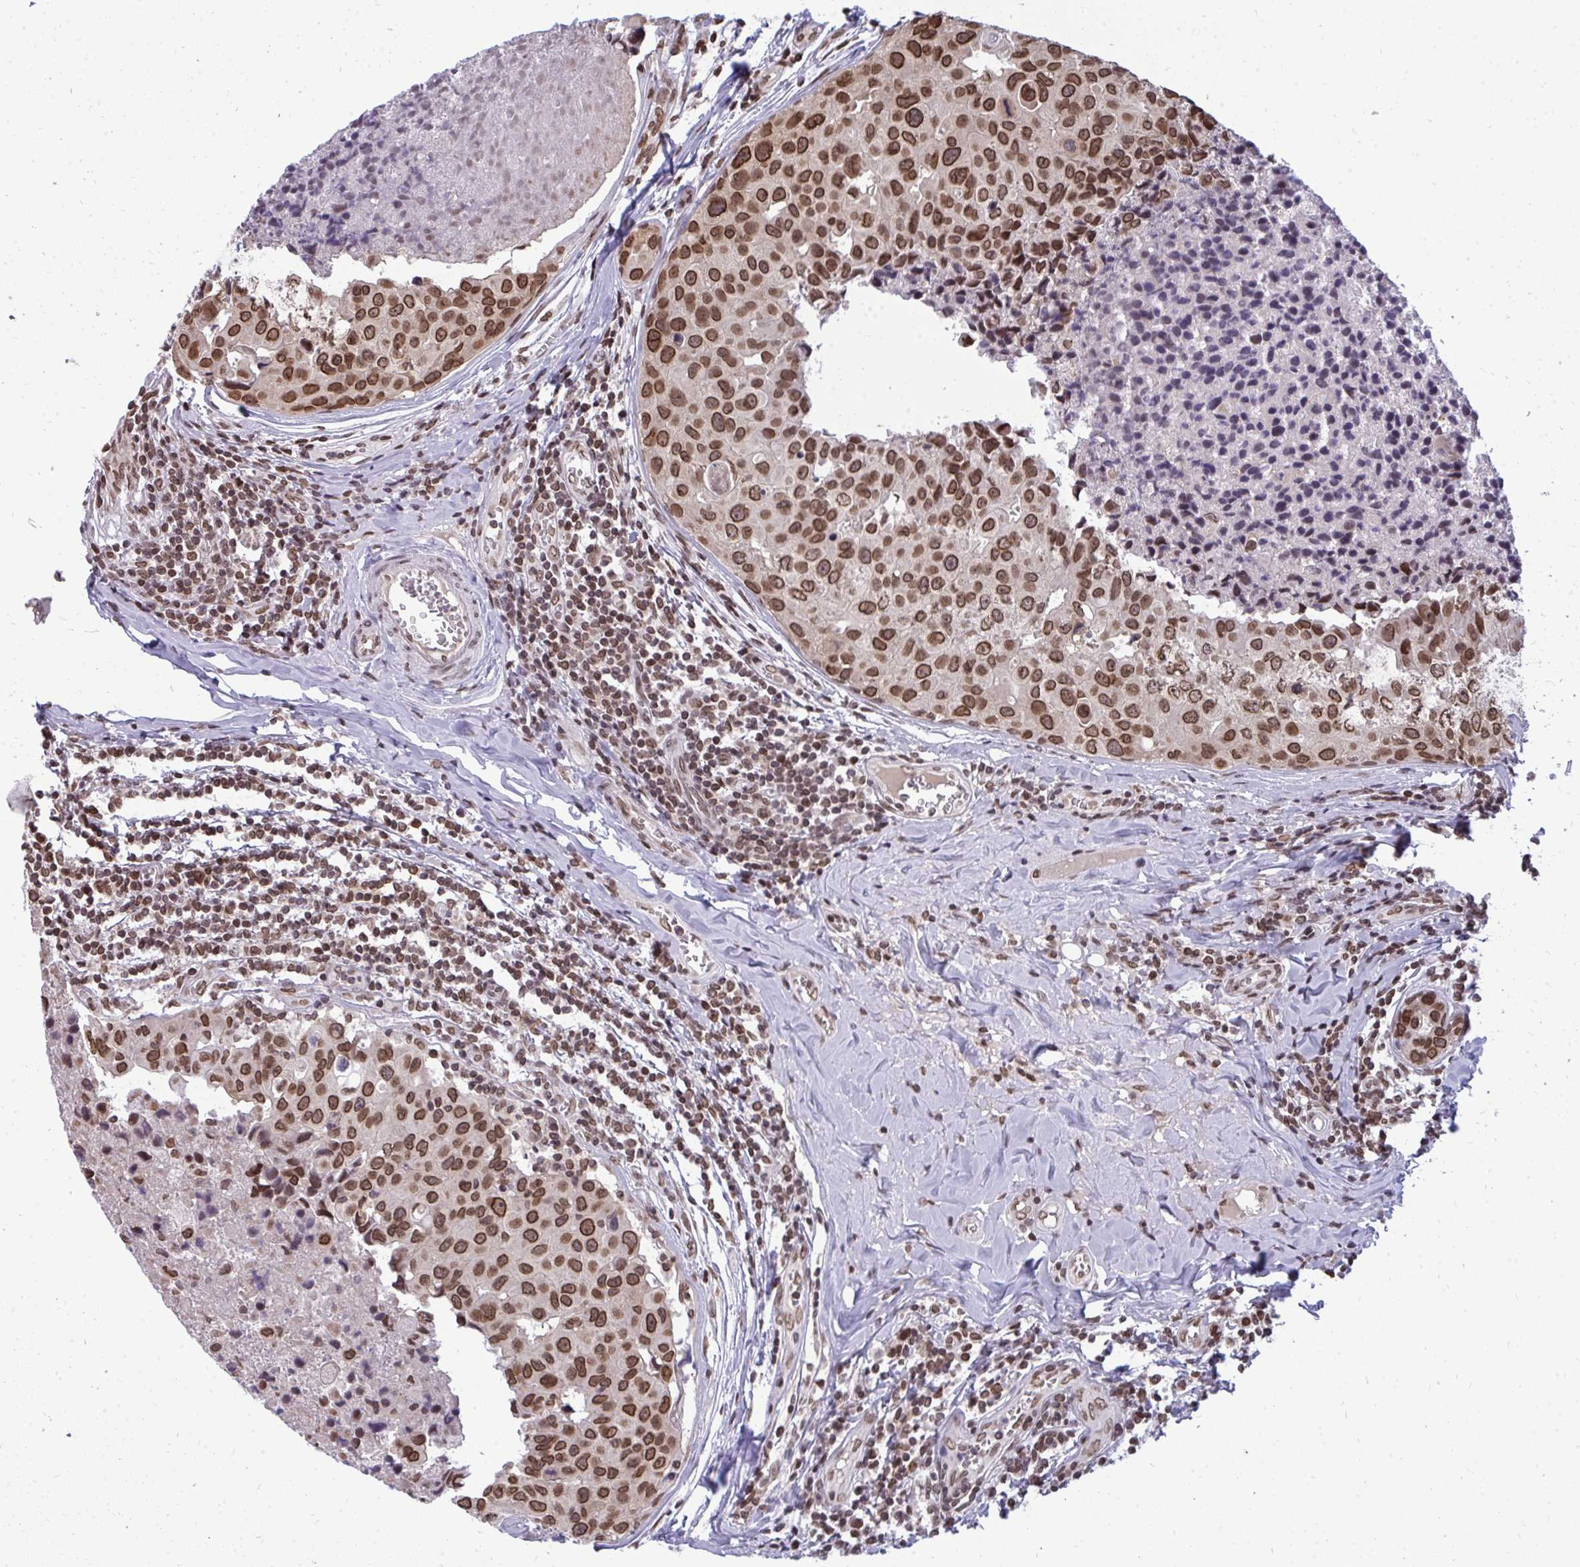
{"staining": {"intensity": "moderate", "quantity": ">75%", "location": "cytoplasmic/membranous,nuclear"}, "tissue": "breast cancer", "cell_type": "Tumor cells", "image_type": "cancer", "snomed": [{"axis": "morphology", "description": "Duct carcinoma"}, {"axis": "topography", "description": "Breast"}], "caption": "This is an image of immunohistochemistry (IHC) staining of breast cancer (invasive ductal carcinoma), which shows moderate staining in the cytoplasmic/membranous and nuclear of tumor cells.", "gene": "JPT1", "patient": {"sex": "female", "age": 24}}